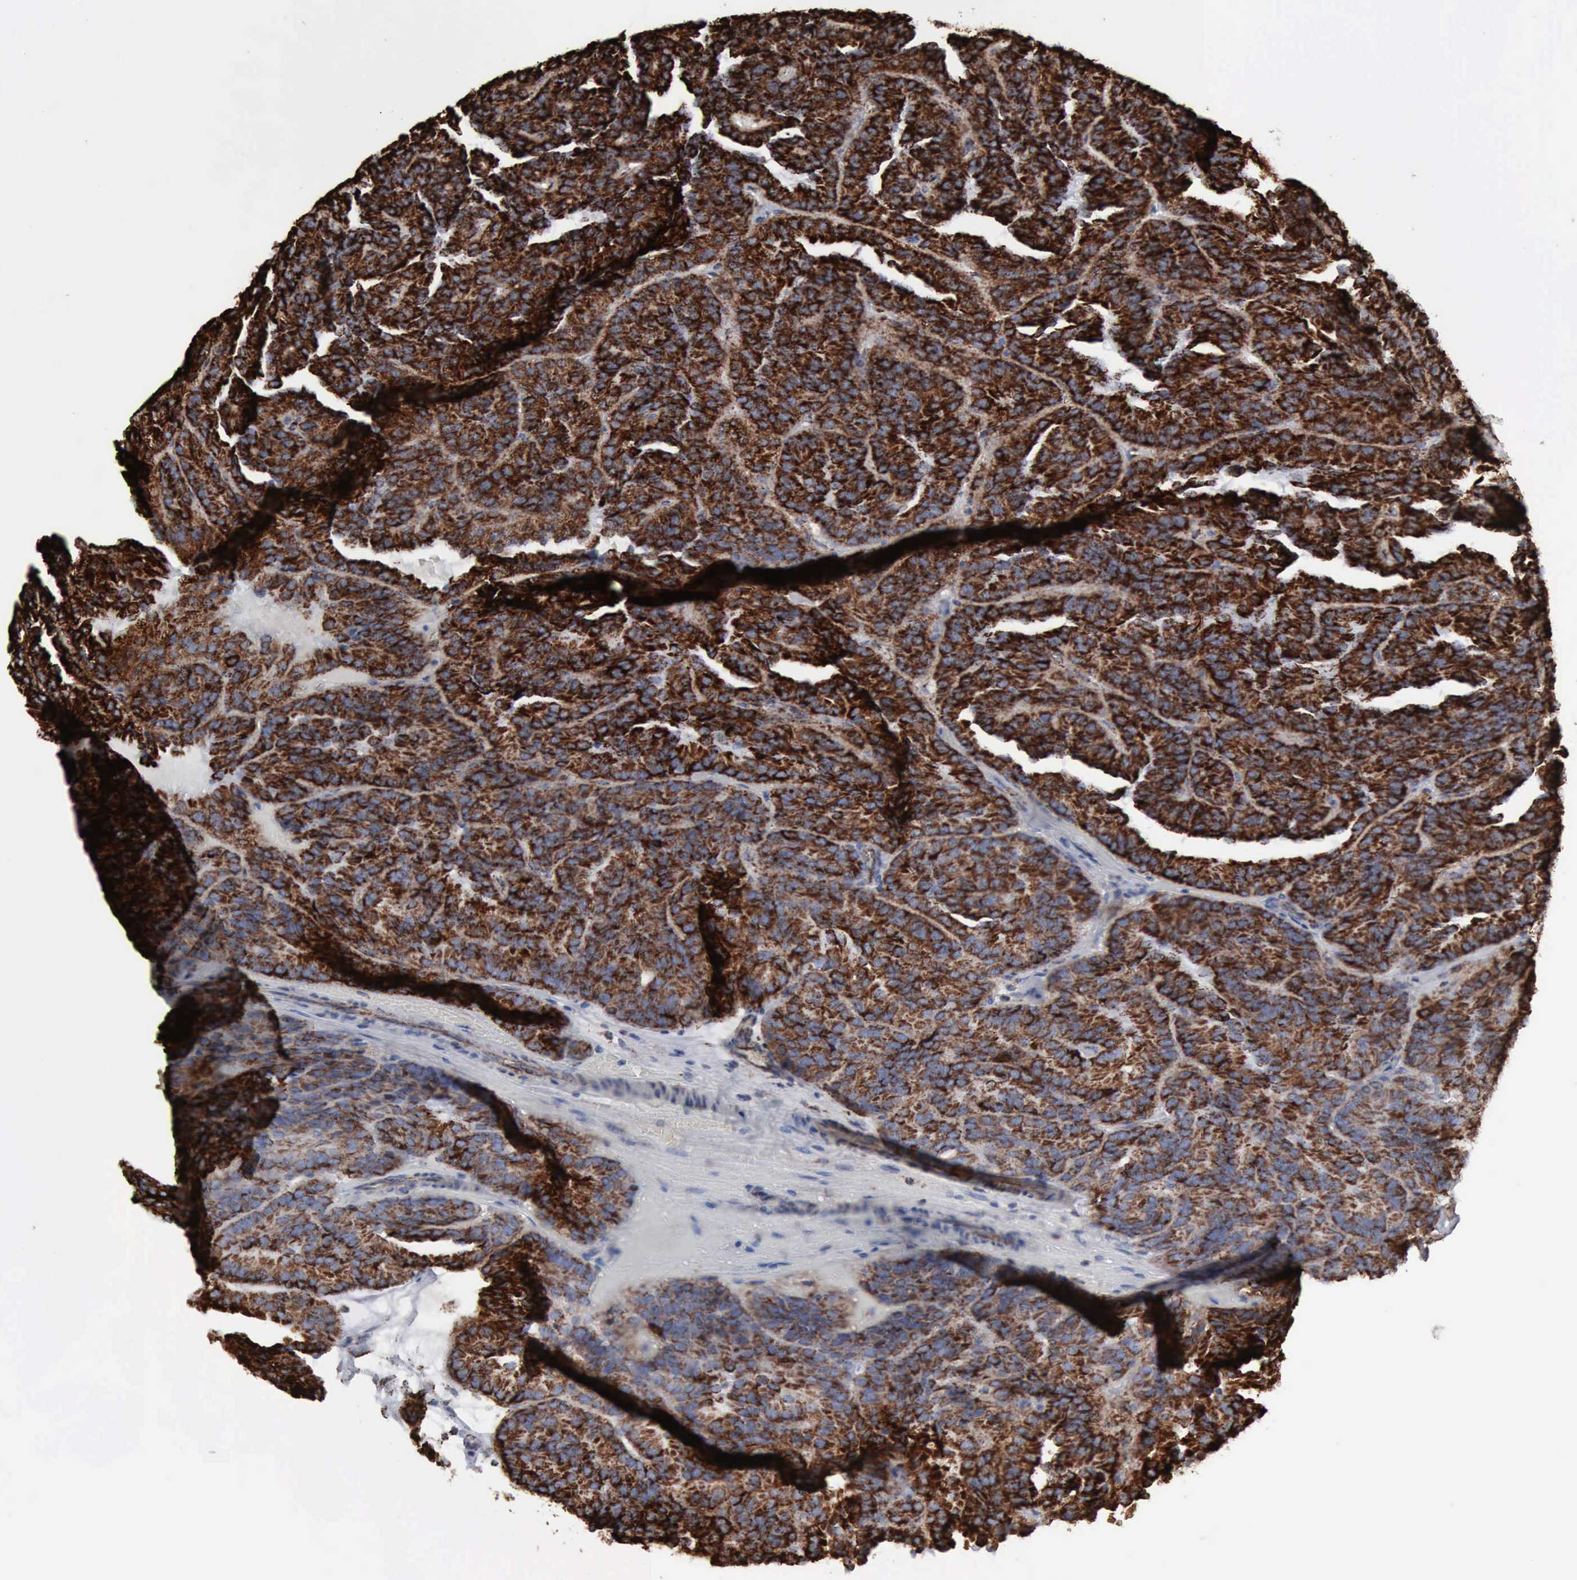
{"staining": {"intensity": "strong", "quantity": ">75%", "location": "cytoplasmic/membranous"}, "tissue": "renal cancer", "cell_type": "Tumor cells", "image_type": "cancer", "snomed": [{"axis": "morphology", "description": "Adenocarcinoma, NOS"}, {"axis": "topography", "description": "Kidney"}], "caption": "A brown stain shows strong cytoplasmic/membranous staining of a protein in human renal adenocarcinoma tumor cells. Immunohistochemistry stains the protein of interest in brown and the nuclei are stained blue.", "gene": "ACO2", "patient": {"sex": "male", "age": 46}}